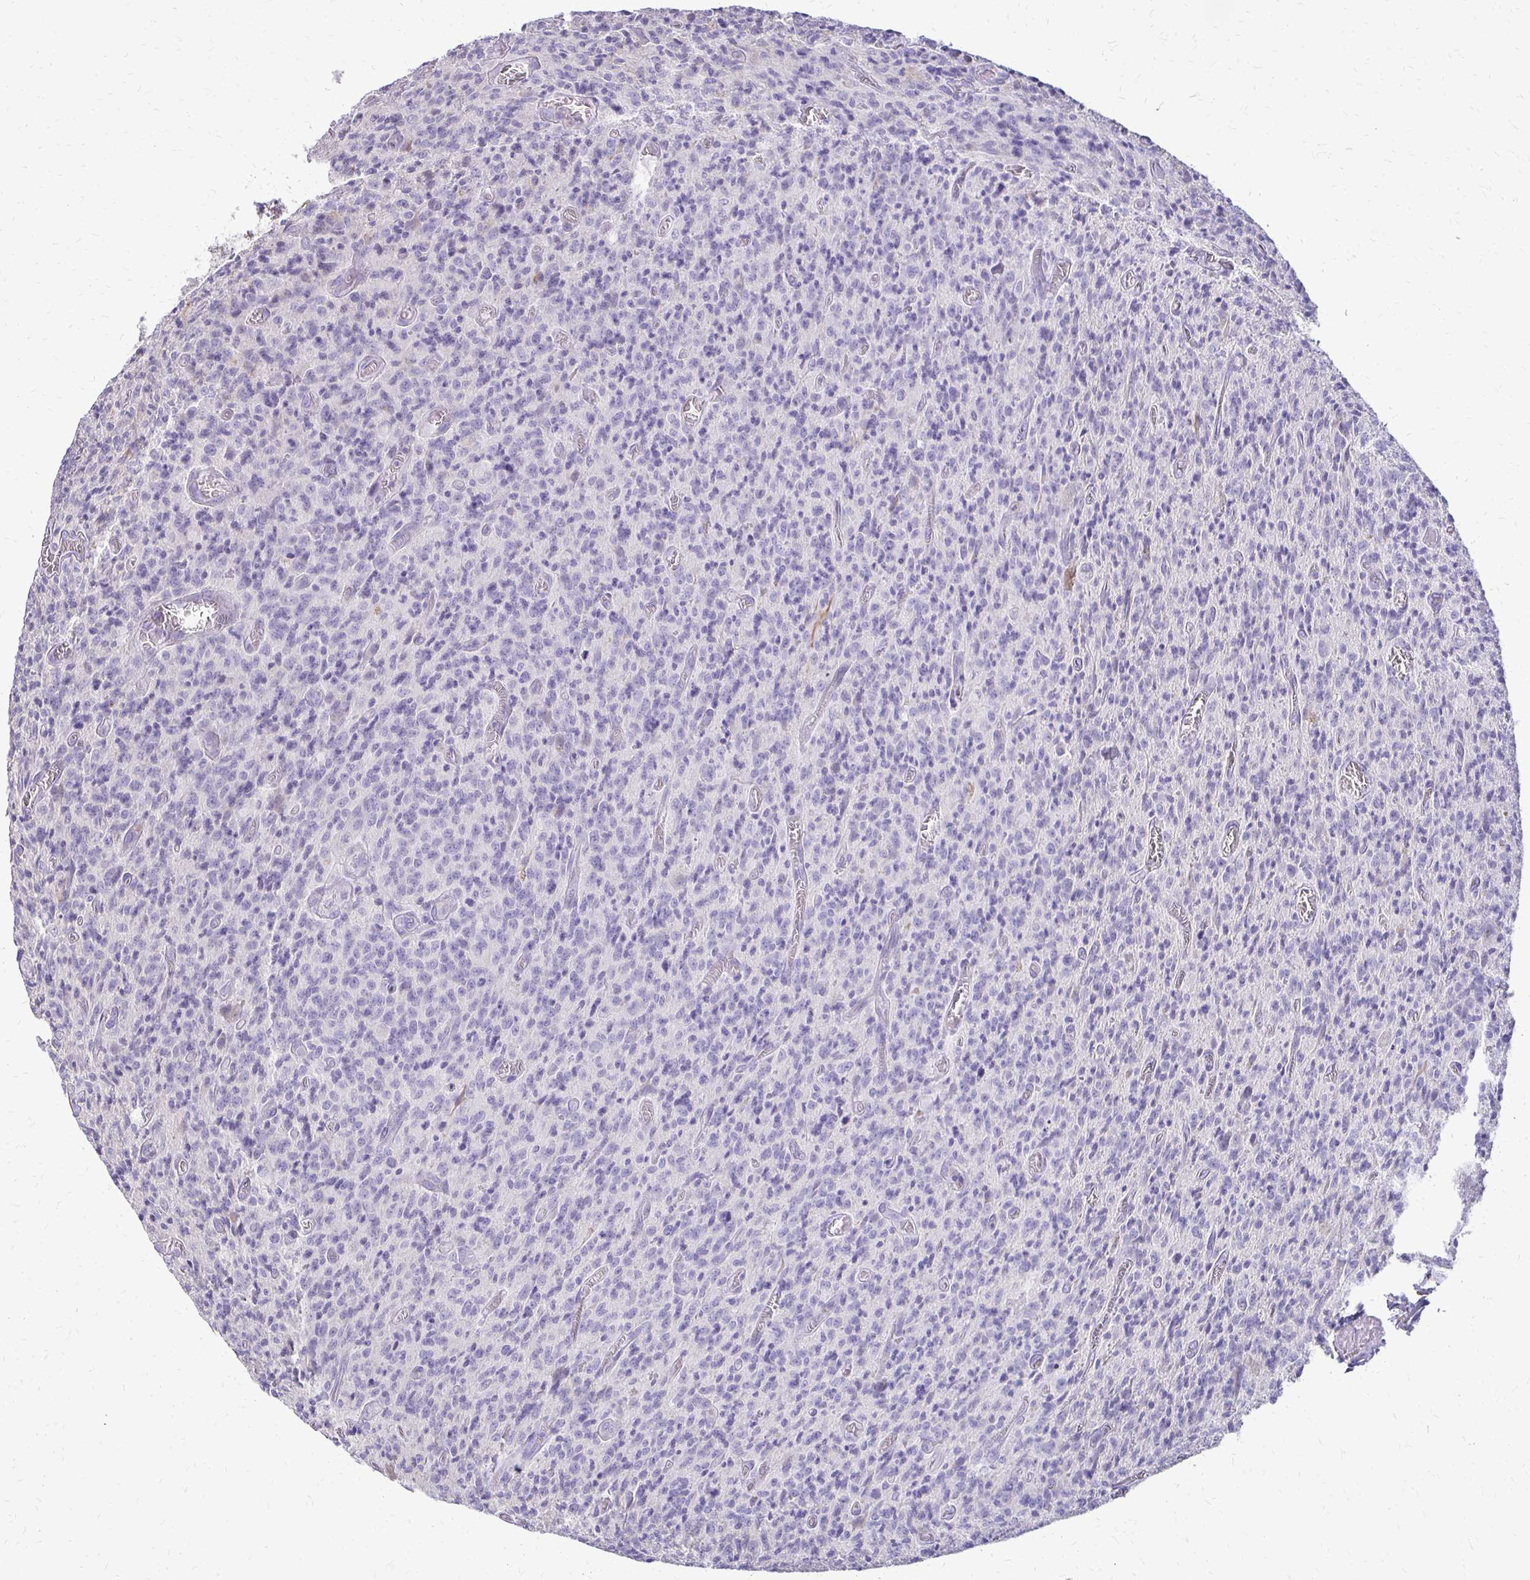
{"staining": {"intensity": "negative", "quantity": "none", "location": "none"}, "tissue": "glioma", "cell_type": "Tumor cells", "image_type": "cancer", "snomed": [{"axis": "morphology", "description": "Glioma, malignant, High grade"}, {"axis": "topography", "description": "Brain"}], "caption": "The micrograph shows no staining of tumor cells in high-grade glioma (malignant).", "gene": "ALPG", "patient": {"sex": "male", "age": 76}}